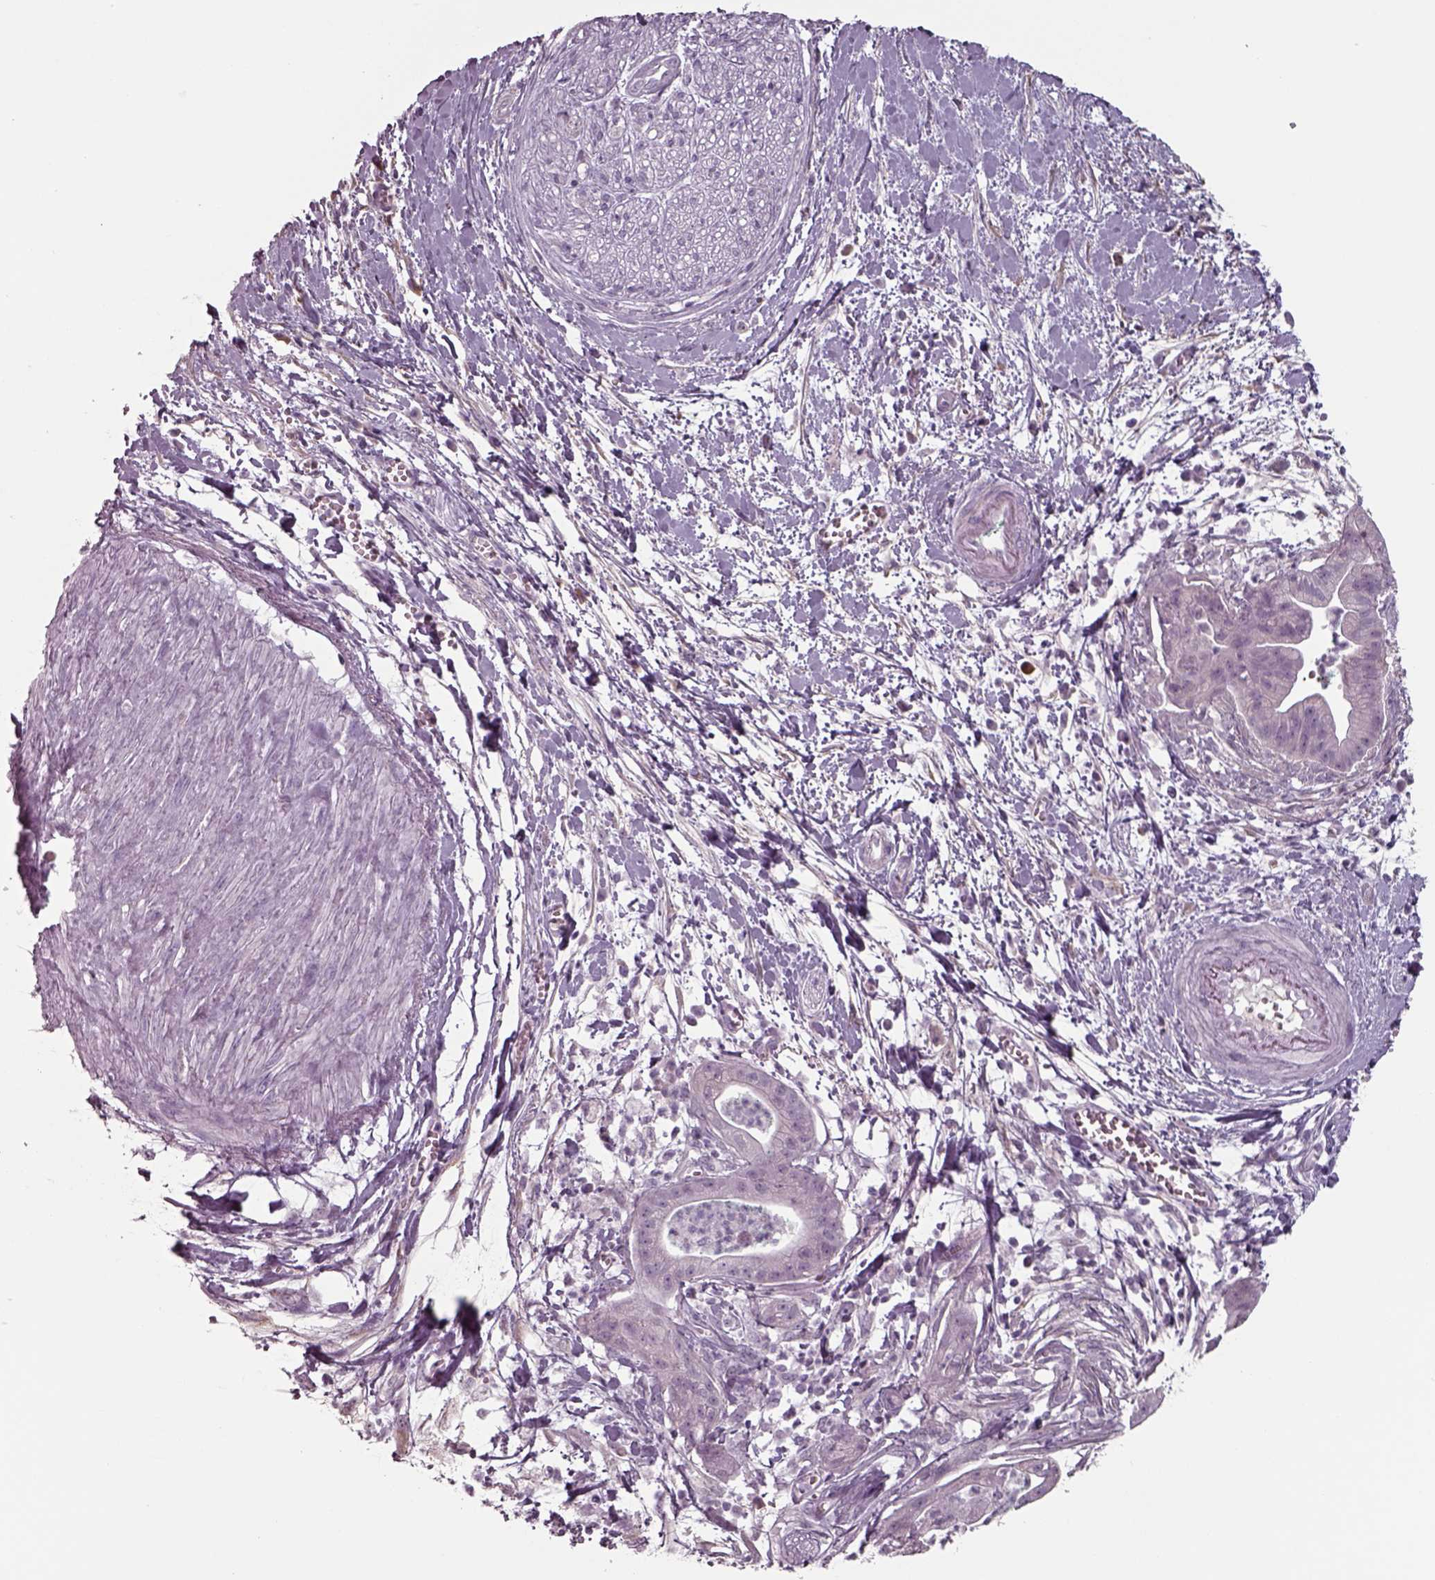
{"staining": {"intensity": "negative", "quantity": "none", "location": "none"}, "tissue": "pancreatic cancer", "cell_type": "Tumor cells", "image_type": "cancer", "snomed": [{"axis": "morphology", "description": "Normal tissue, NOS"}, {"axis": "morphology", "description": "Adenocarcinoma, NOS"}, {"axis": "topography", "description": "Lymph node"}, {"axis": "topography", "description": "Pancreas"}], "caption": "An immunohistochemistry photomicrograph of pancreatic cancer (adenocarcinoma) is shown. There is no staining in tumor cells of pancreatic cancer (adenocarcinoma).", "gene": "SEPTIN14", "patient": {"sex": "female", "age": 58}}